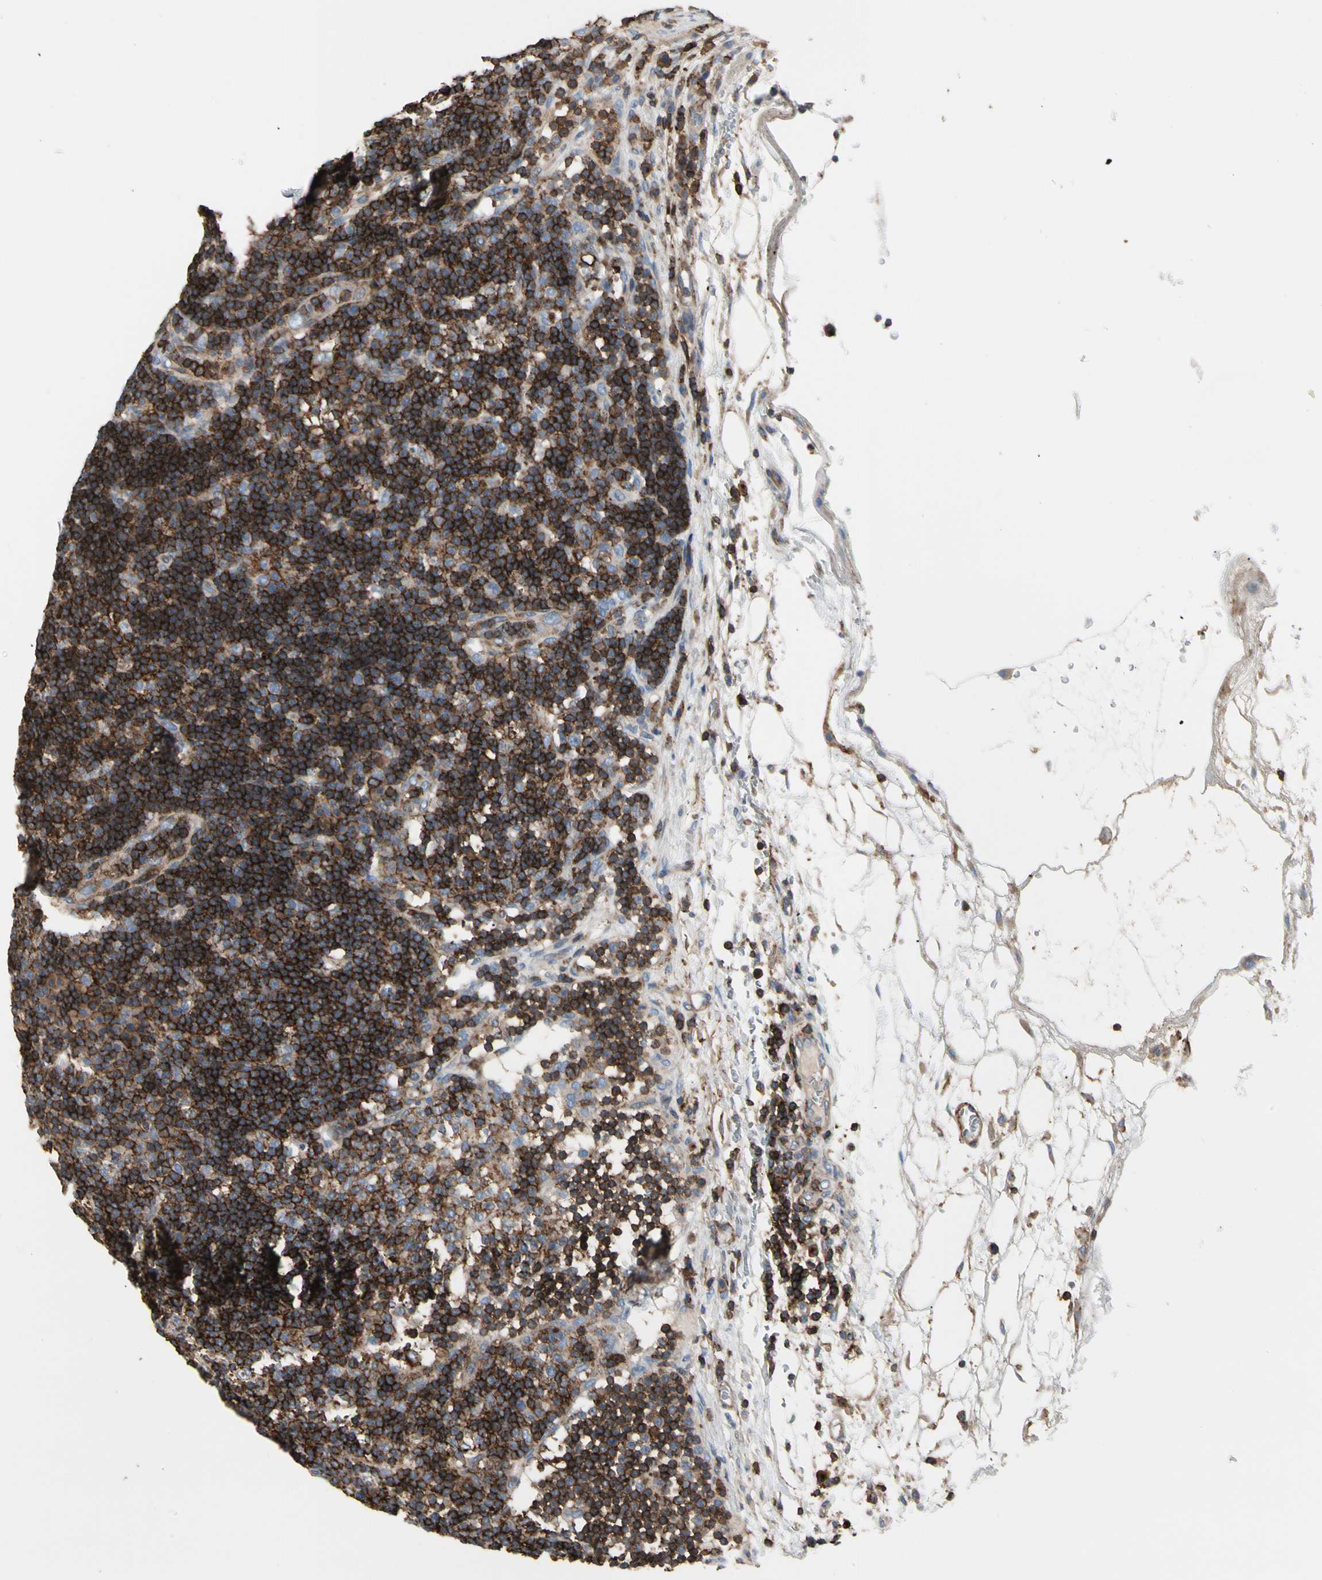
{"staining": {"intensity": "strong", "quantity": "<25%", "location": "cytoplasmic/membranous"}, "tissue": "lymph node", "cell_type": "Germinal center cells", "image_type": "normal", "snomed": [{"axis": "morphology", "description": "Normal tissue, NOS"}, {"axis": "morphology", "description": "Squamous cell carcinoma, metastatic, NOS"}, {"axis": "topography", "description": "Lymph node"}], "caption": "IHC (DAB (3,3'-diaminobenzidine)) staining of benign lymph node exhibits strong cytoplasmic/membranous protein positivity in approximately <25% of germinal center cells. The protein is shown in brown color, while the nuclei are stained blue.", "gene": "CLEC2B", "patient": {"sex": "female", "age": 53}}